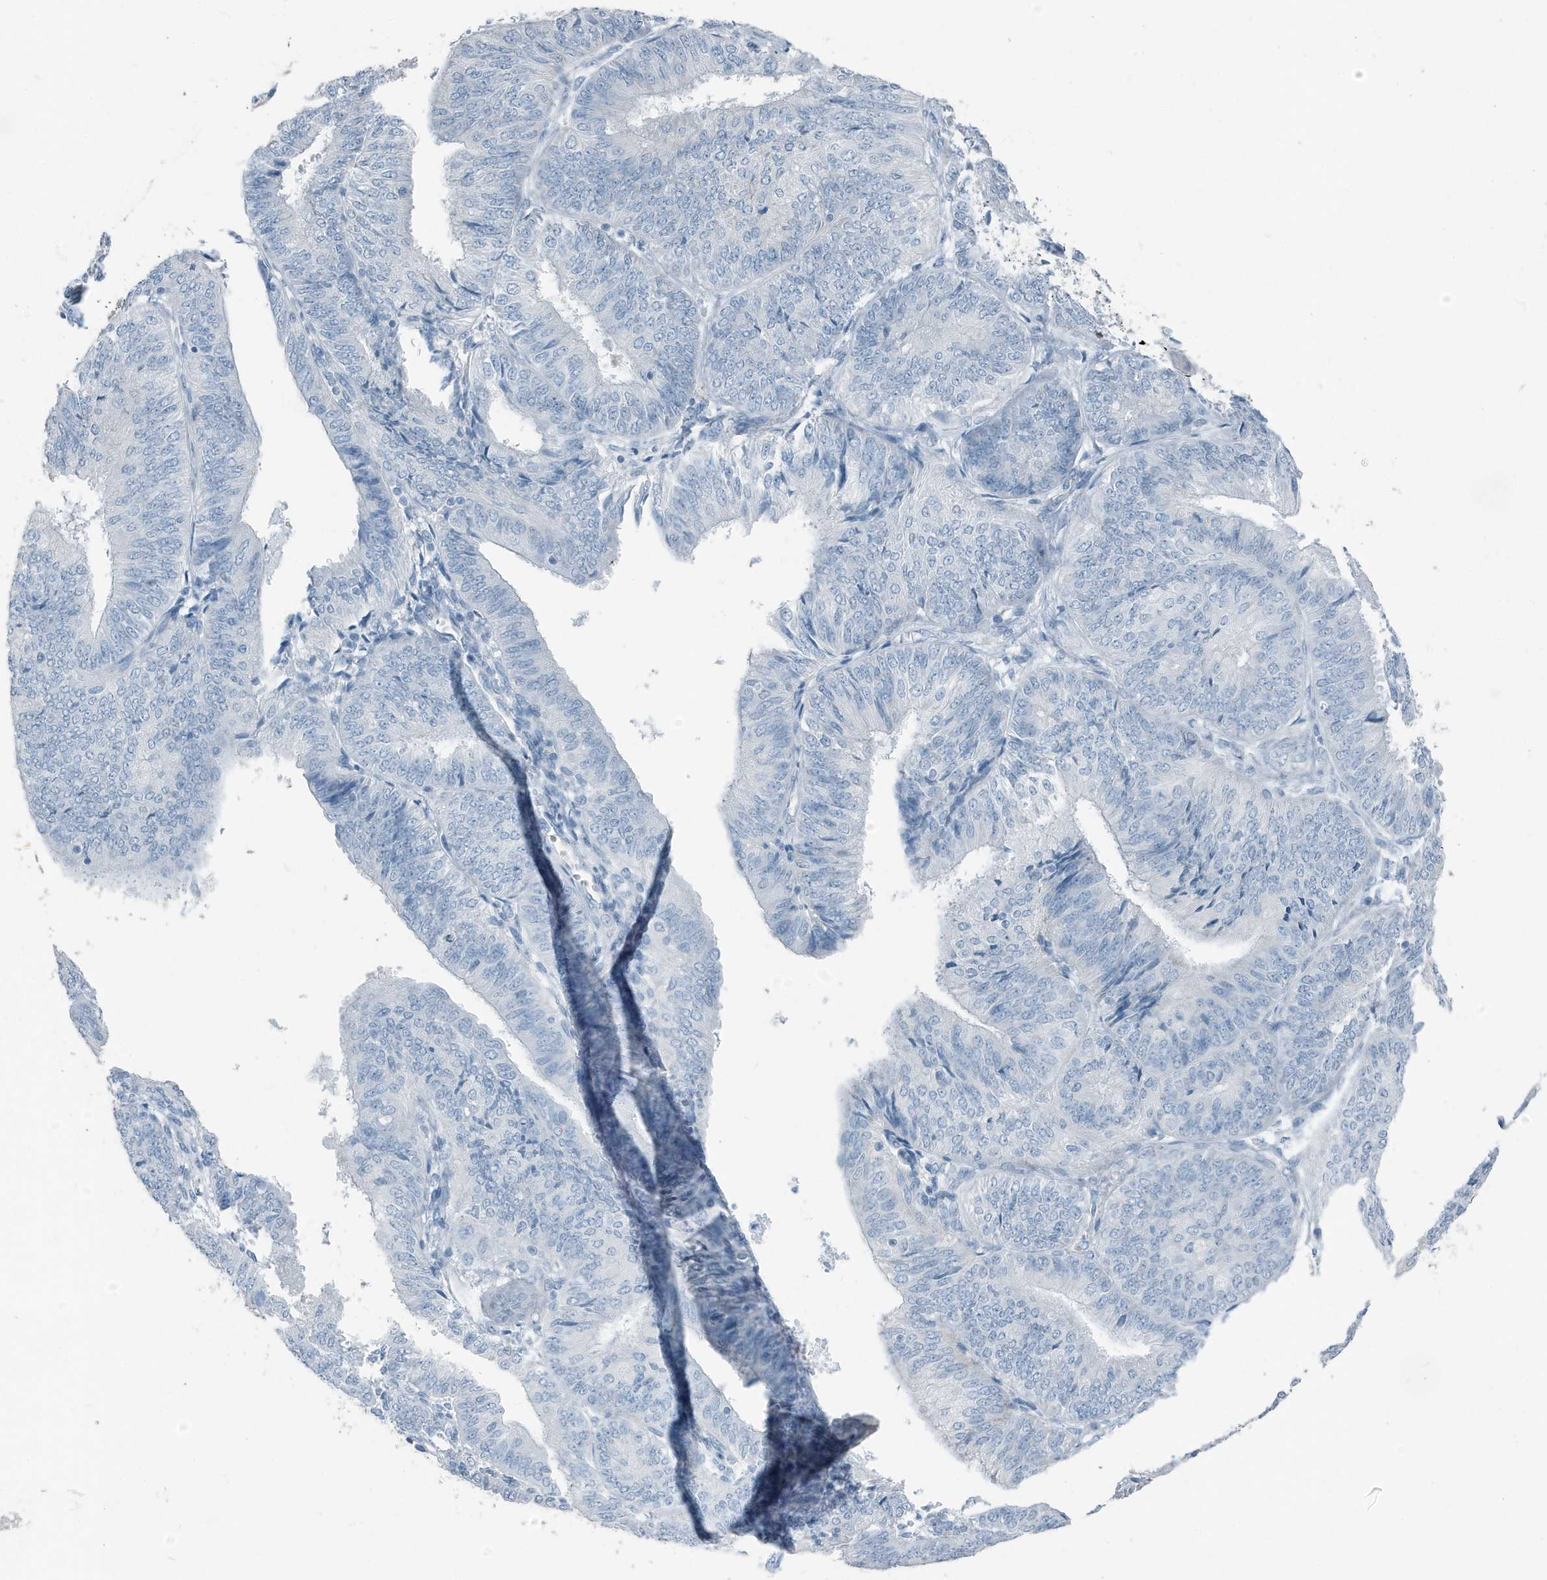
{"staining": {"intensity": "negative", "quantity": "none", "location": "none"}, "tissue": "endometrial cancer", "cell_type": "Tumor cells", "image_type": "cancer", "snomed": [{"axis": "morphology", "description": "Adenocarcinoma, NOS"}, {"axis": "topography", "description": "Endometrium"}], "caption": "Immunohistochemical staining of human endometrial cancer reveals no significant positivity in tumor cells. (DAB IHC, high magnification).", "gene": "FAM162A", "patient": {"sex": "female", "age": 58}}